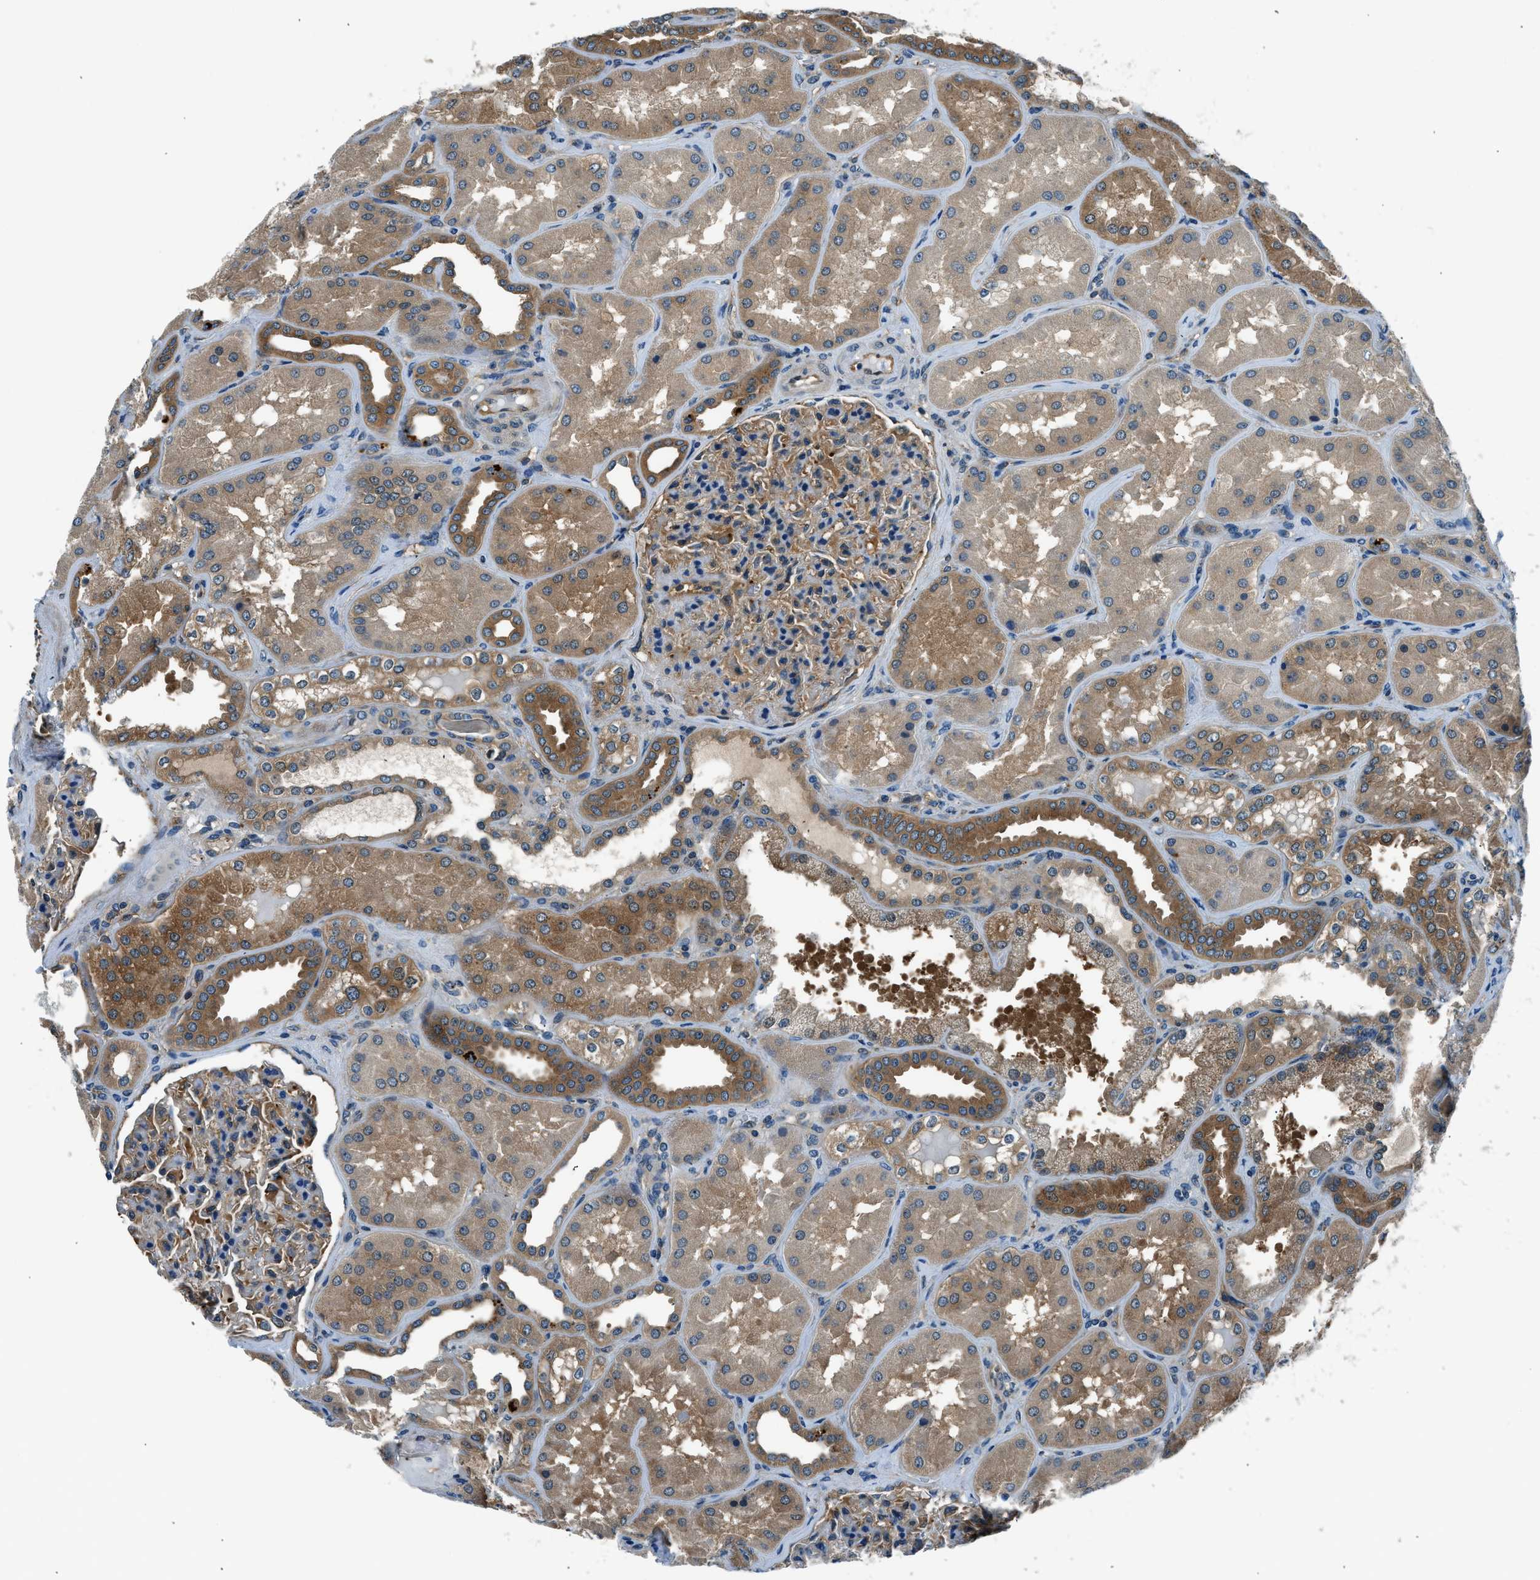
{"staining": {"intensity": "moderate", "quantity": "<25%", "location": "cytoplasmic/membranous"}, "tissue": "kidney", "cell_type": "Cells in glomeruli", "image_type": "normal", "snomed": [{"axis": "morphology", "description": "Normal tissue, NOS"}, {"axis": "topography", "description": "Kidney"}], "caption": "Immunohistochemistry staining of benign kidney, which shows low levels of moderate cytoplasmic/membranous staining in about <25% of cells in glomeruli indicating moderate cytoplasmic/membranous protein staining. The staining was performed using DAB (brown) for protein detection and nuclei were counterstained in hematoxylin (blue).", "gene": "SLC19A2", "patient": {"sex": "female", "age": 56}}